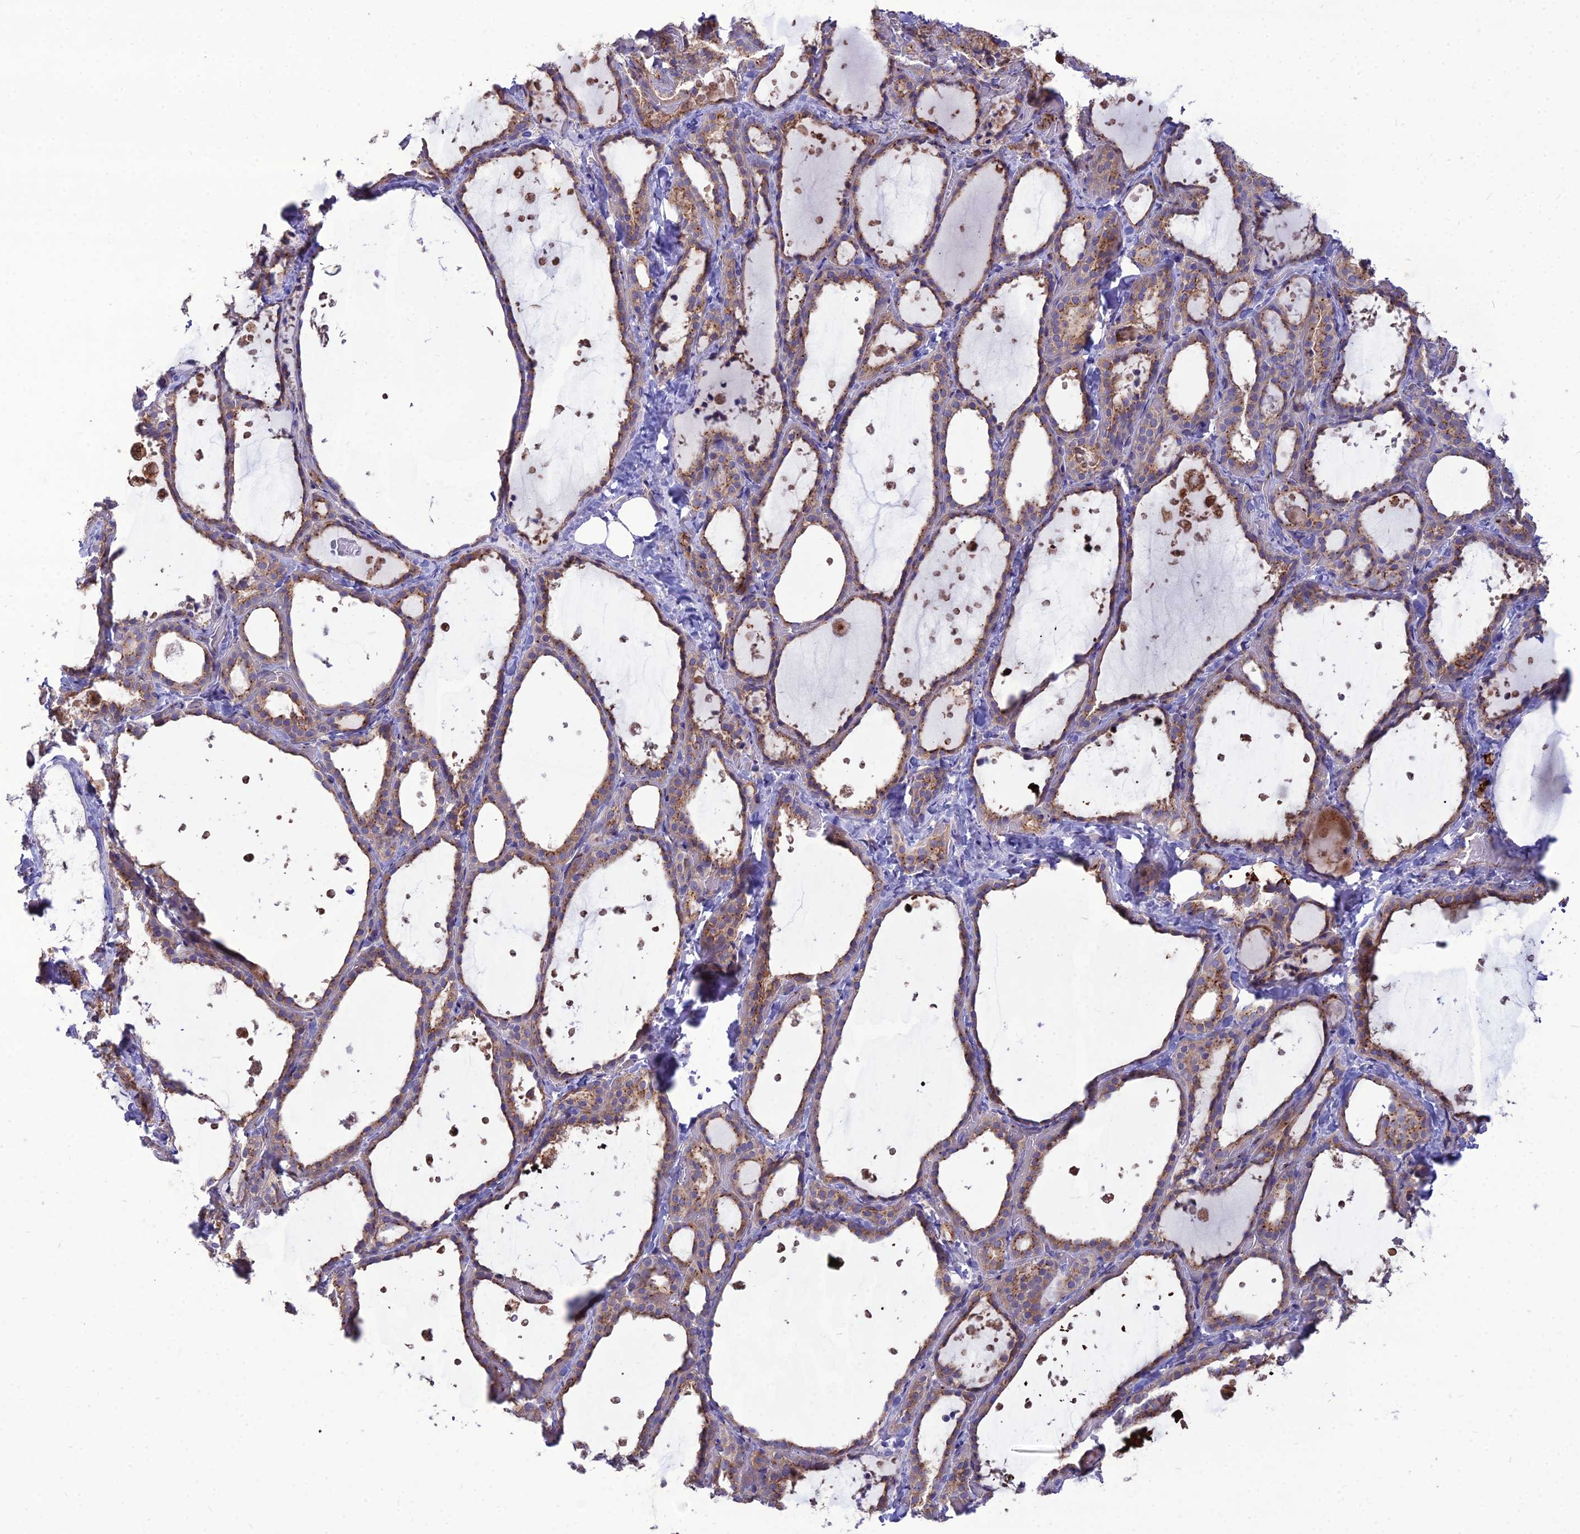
{"staining": {"intensity": "moderate", "quantity": ">75%", "location": "cytoplasmic/membranous"}, "tissue": "thyroid gland", "cell_type": "Glandular cells", "image_type": "normal", "snomed": [{"axis": "morphology", "description": "Normal tissue, NOS"}, {"axis": "topography", "description": "Thyroid gland"}], "caption": "Brown immunohistochemical staining in unremarkable human thyroid gland demonstrates moderate cytoplasmic/membranous staining in about >75% of glandular cells.", "gene": "SPRYD7", "patient": {"sex": "female", "age": 44}}